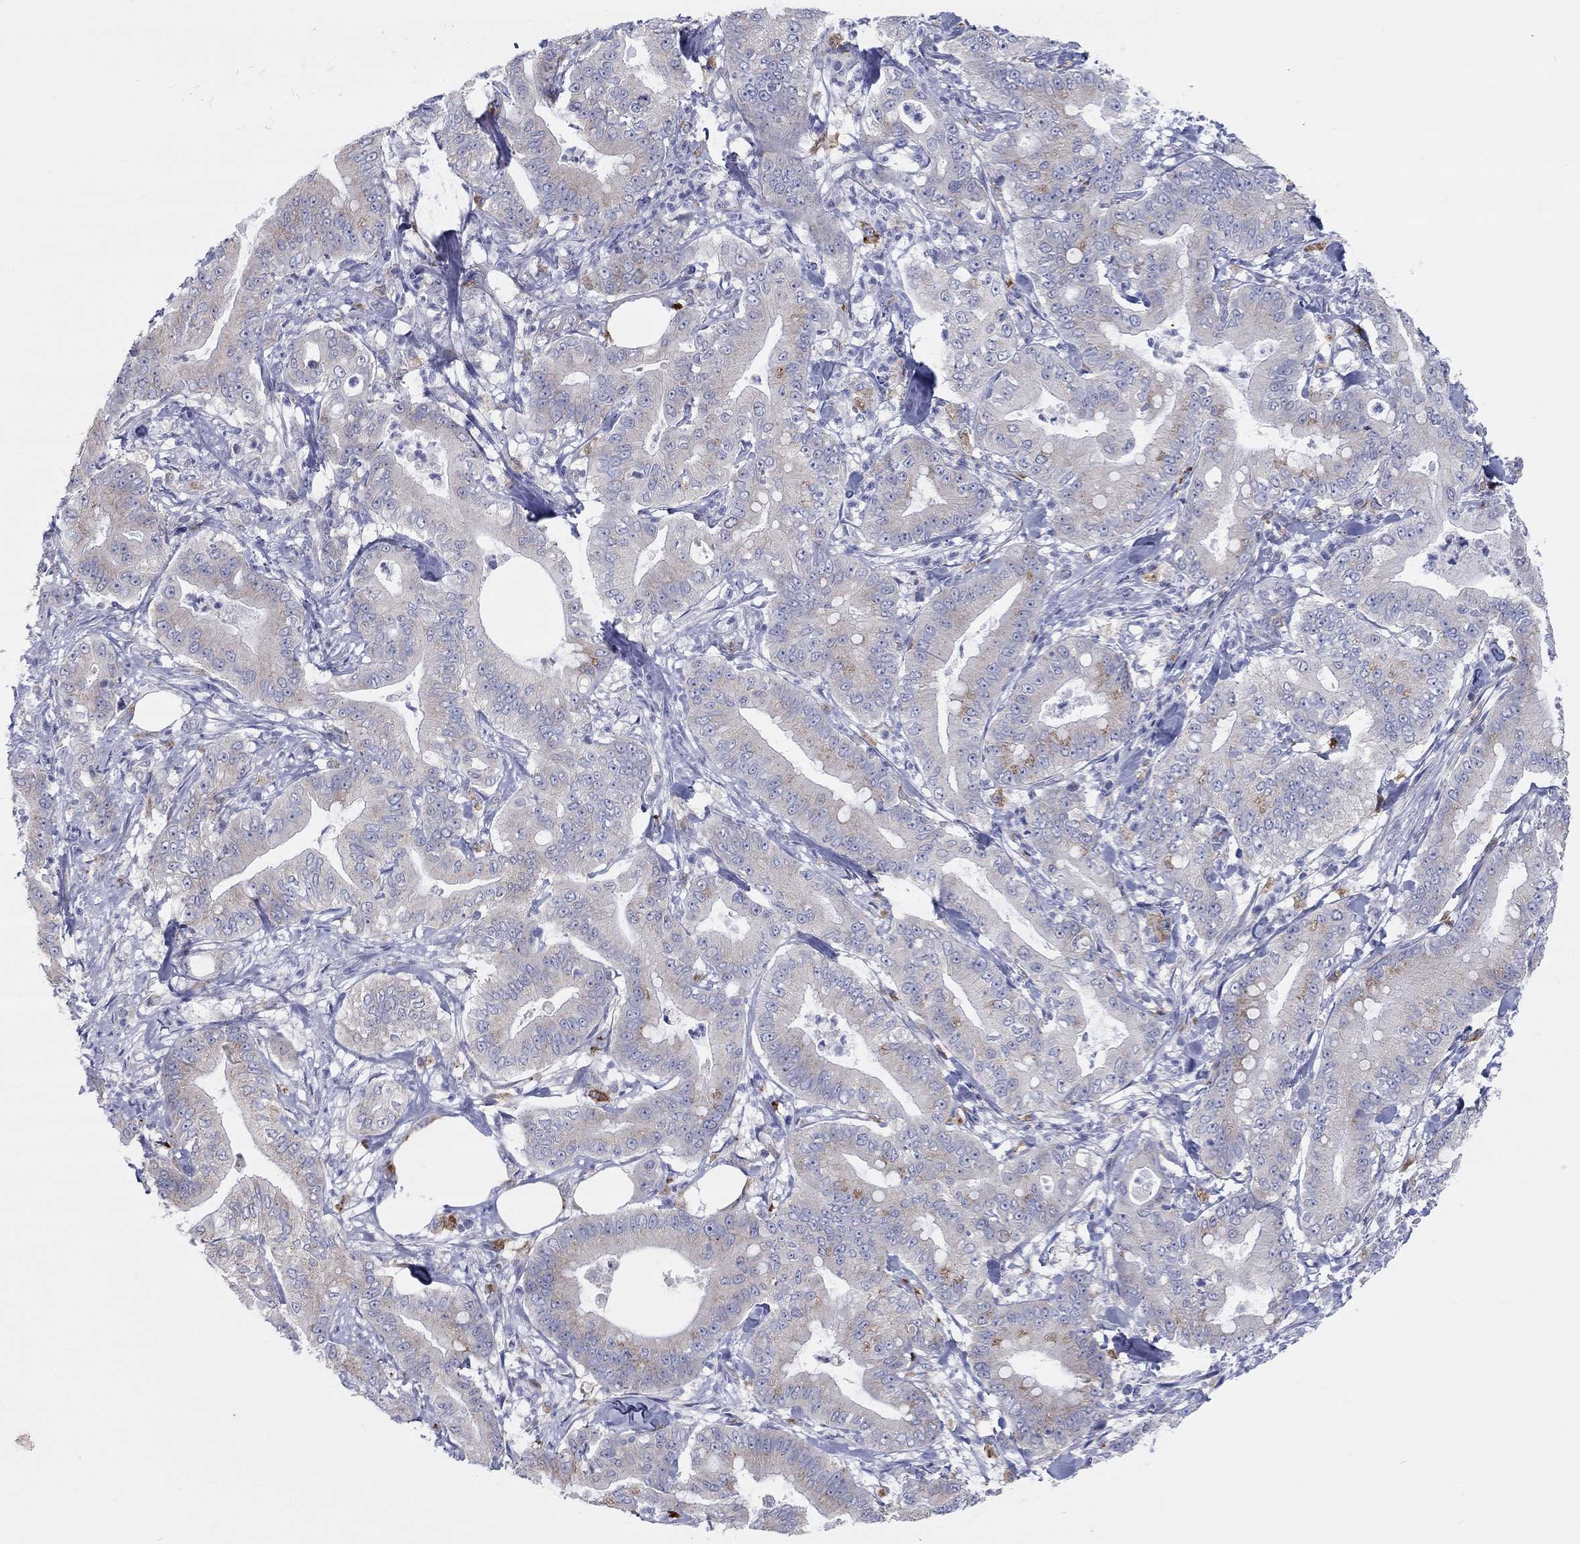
{"staining": {"intensity": "moderate", "quantity": "<25%", "location": "cytoplasmic/membranous"}, "tissue": "pancreatic cancer", "cell_type": "Tumor cells", "image_type": "cancer", "snomed": [{"axis": "morphology", "description": "Adenocarcinoma, NOS"}, {"axis": "topography", "description": "Pancreas"}], "caption": "This is an image of immunohistochemistry (IHC) staining of pancreatic adenocarcinoma, which shows moderate expression in the cytoplasmic/membranous of tumor cells.", "gene": "BCO2", "patient": {"sex": "male", "age": 71}}